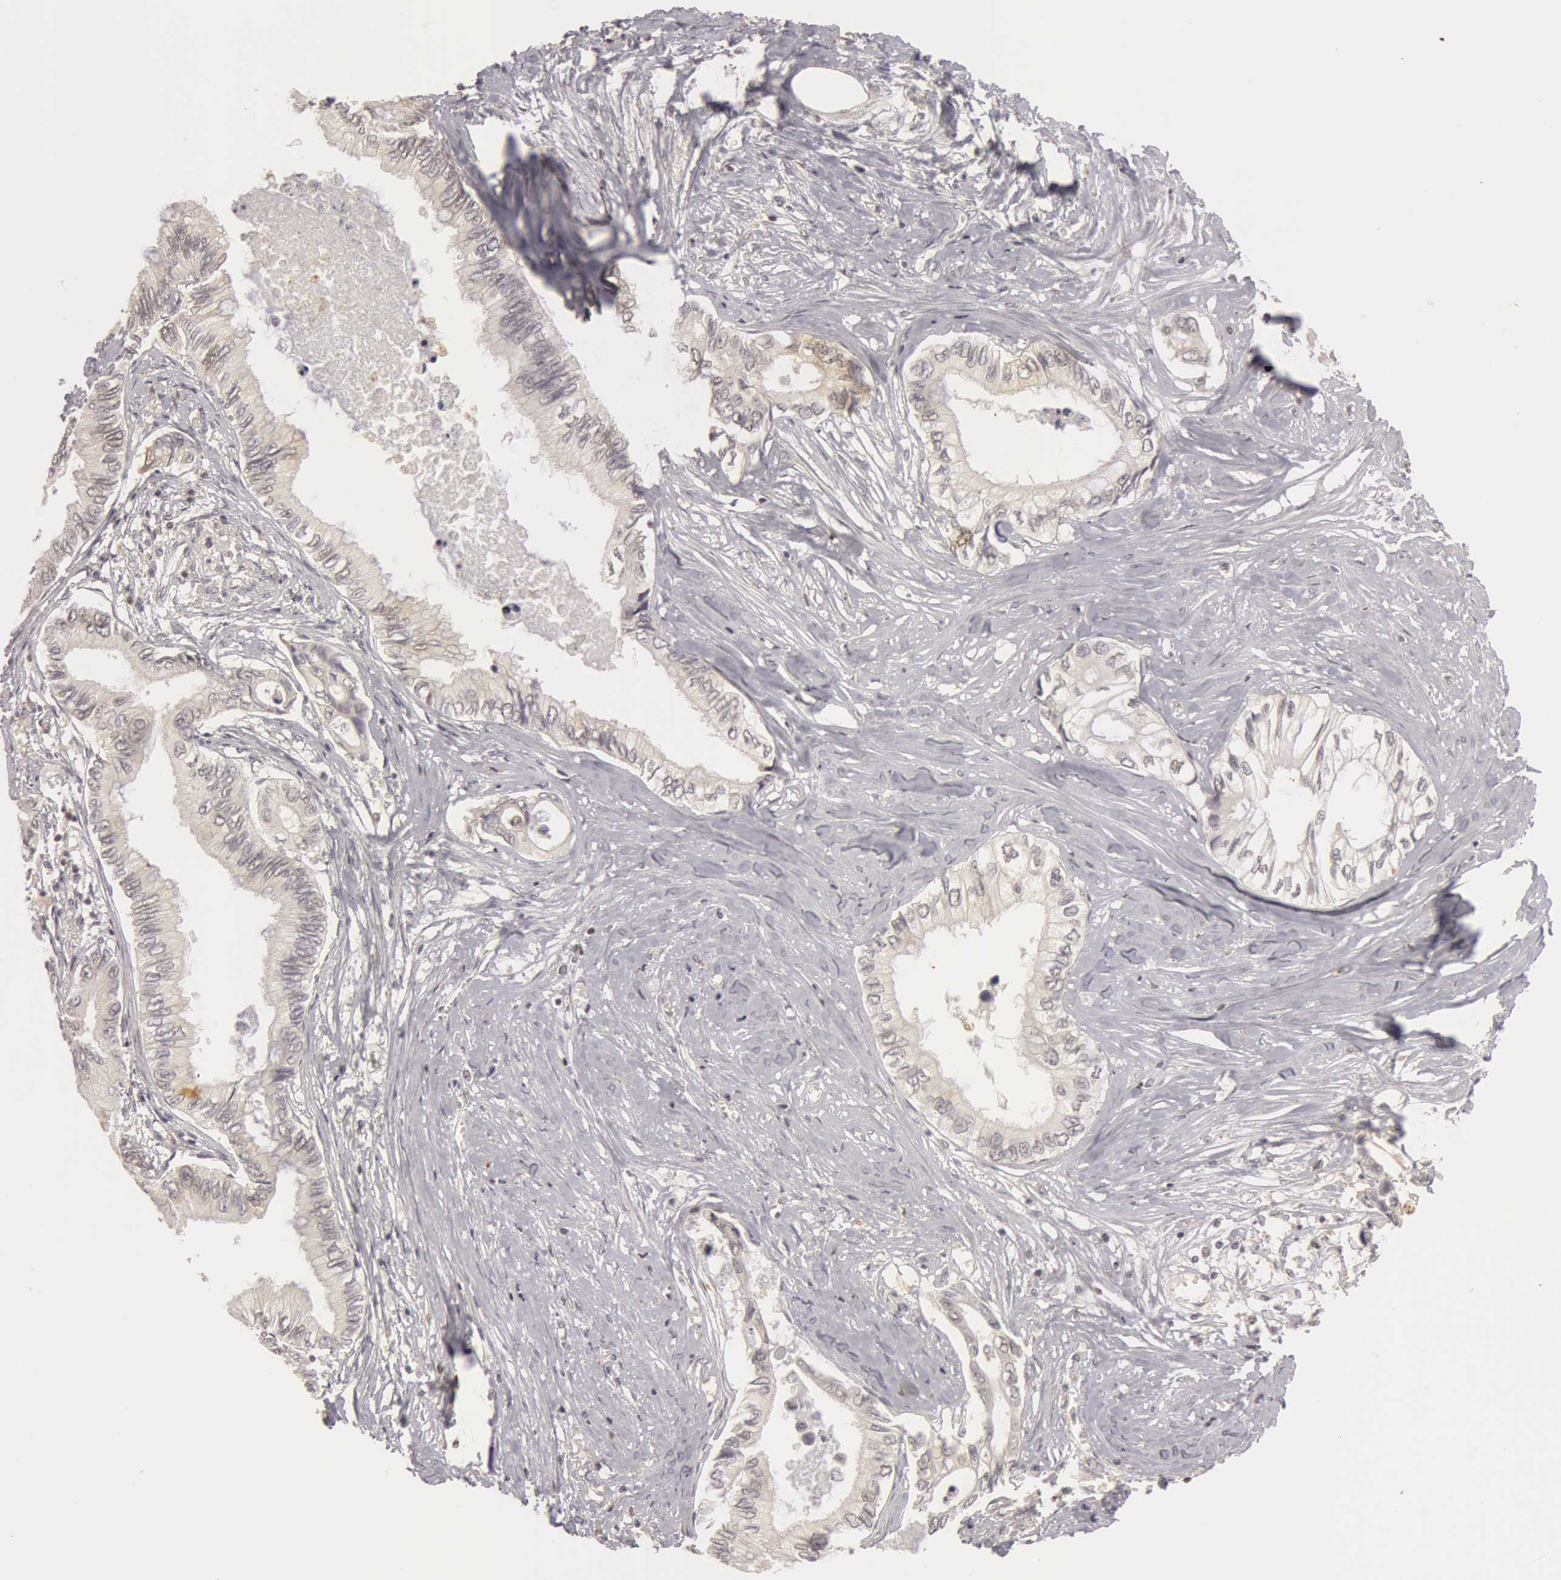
{"staining": {"intensity": "negative", "quantity": "none", "location": "none"}, "tissue": "pancreatic cancer", "cell_type": "Tumor cells", "image_type": "cancer", "snomed": [{"axis": "morphology", "description": "Adenocarcinoma, NOS"}, {"axis": "topography", "description": "Pancreas"}], "caption": "An IHC image of pancreatic cancer is shown. There is no staining in tumor cells of pancreatic cancer.", "gene": "OASL", "patient": {"sex": "female", "age": 66}}